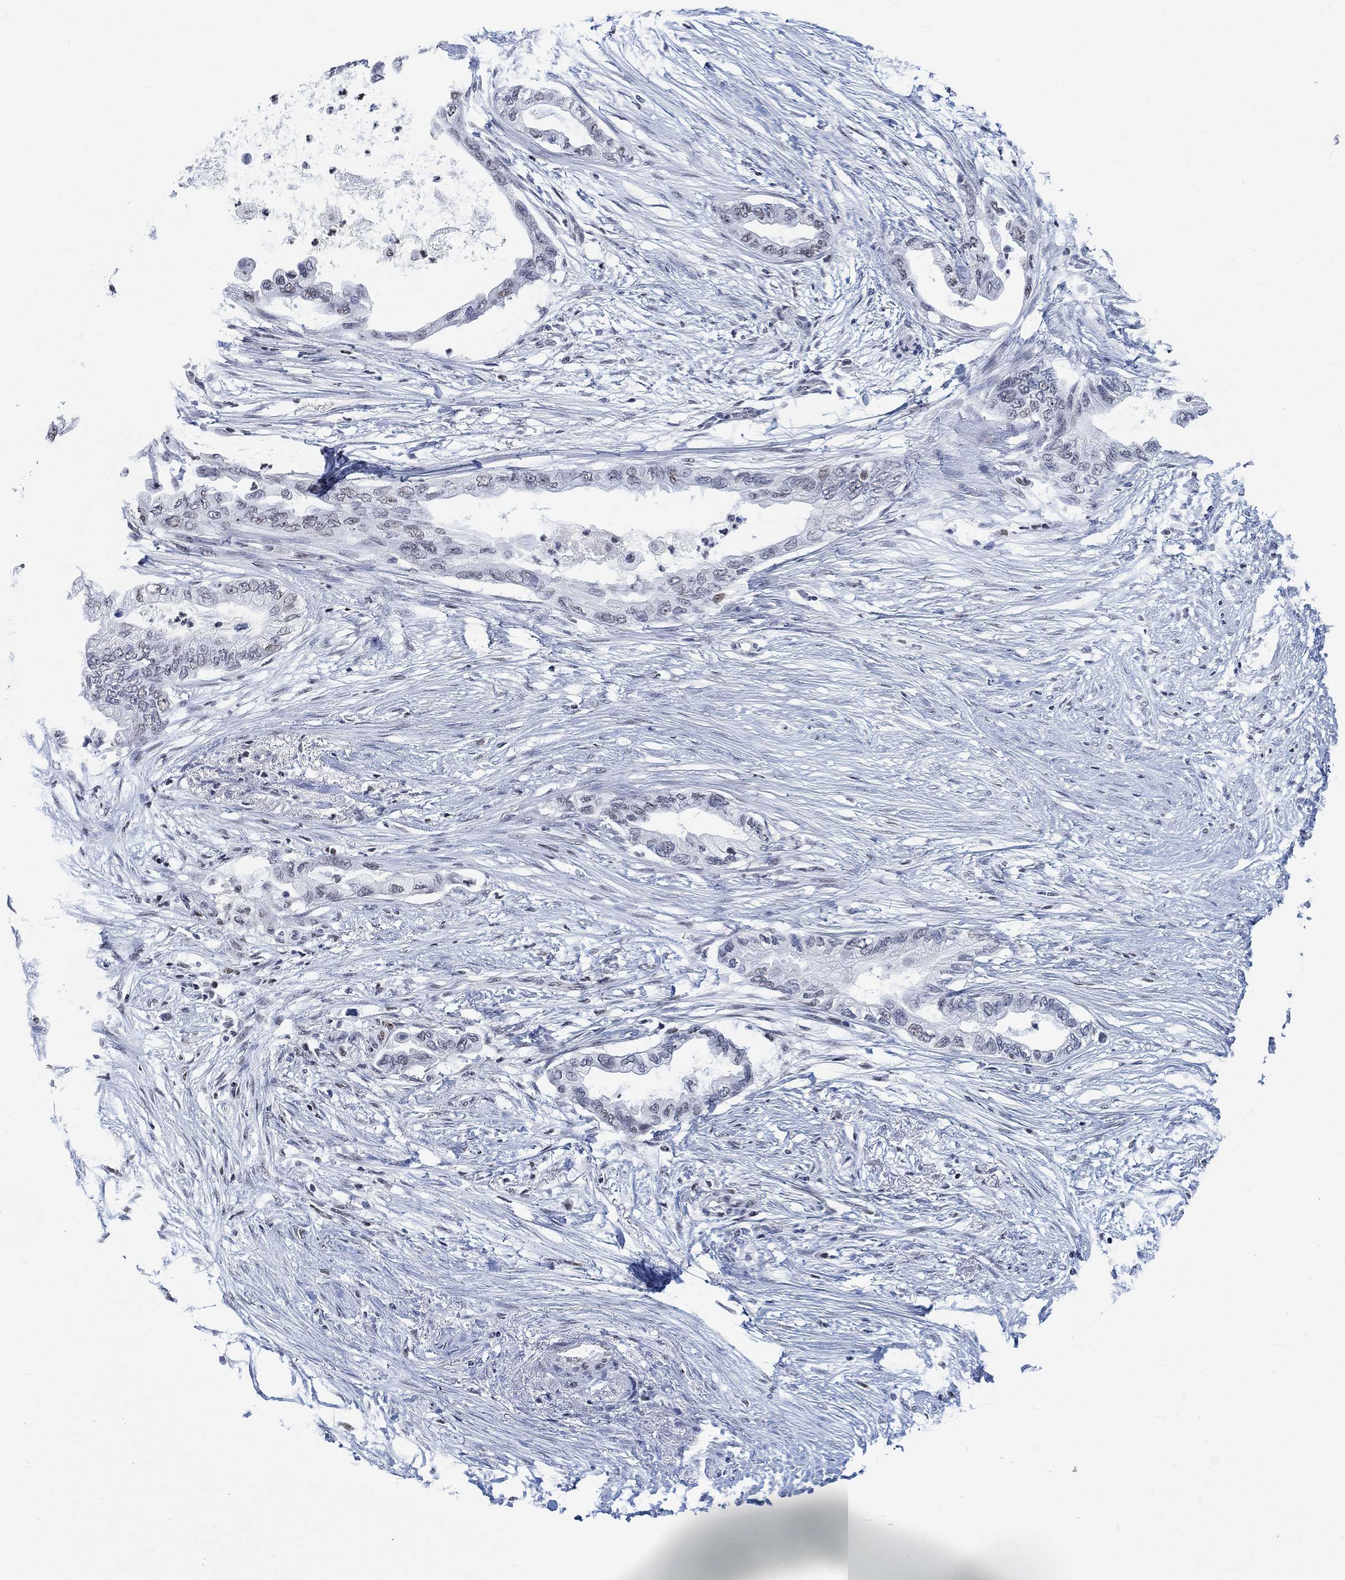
{"staining": {"intensity": "negative", "quantity": "none", "location": "none"}, "tissue": "pancreatic cancer", "cell_type": "Tumor cells", "image_type": "cancer", "snomed": [{"axis": "morphology", "description": "Normal tissue, NOS"}, {"axis": "morphology", "description": "Adenocarcinoma, NOS"}, {"axis": "topography", "description": "Pancreas"}, {"axis": "topography", "description": "Duodenum"}], "caption": "An IHC micrograph of pancreatic cancer (adenocarcinoma) is shown. There is no staining in tumor cells of pancreatic cancer (adenocarcinoma).", "gene": "KCNH8", "patient": {"sex": "female", "age": 60}}